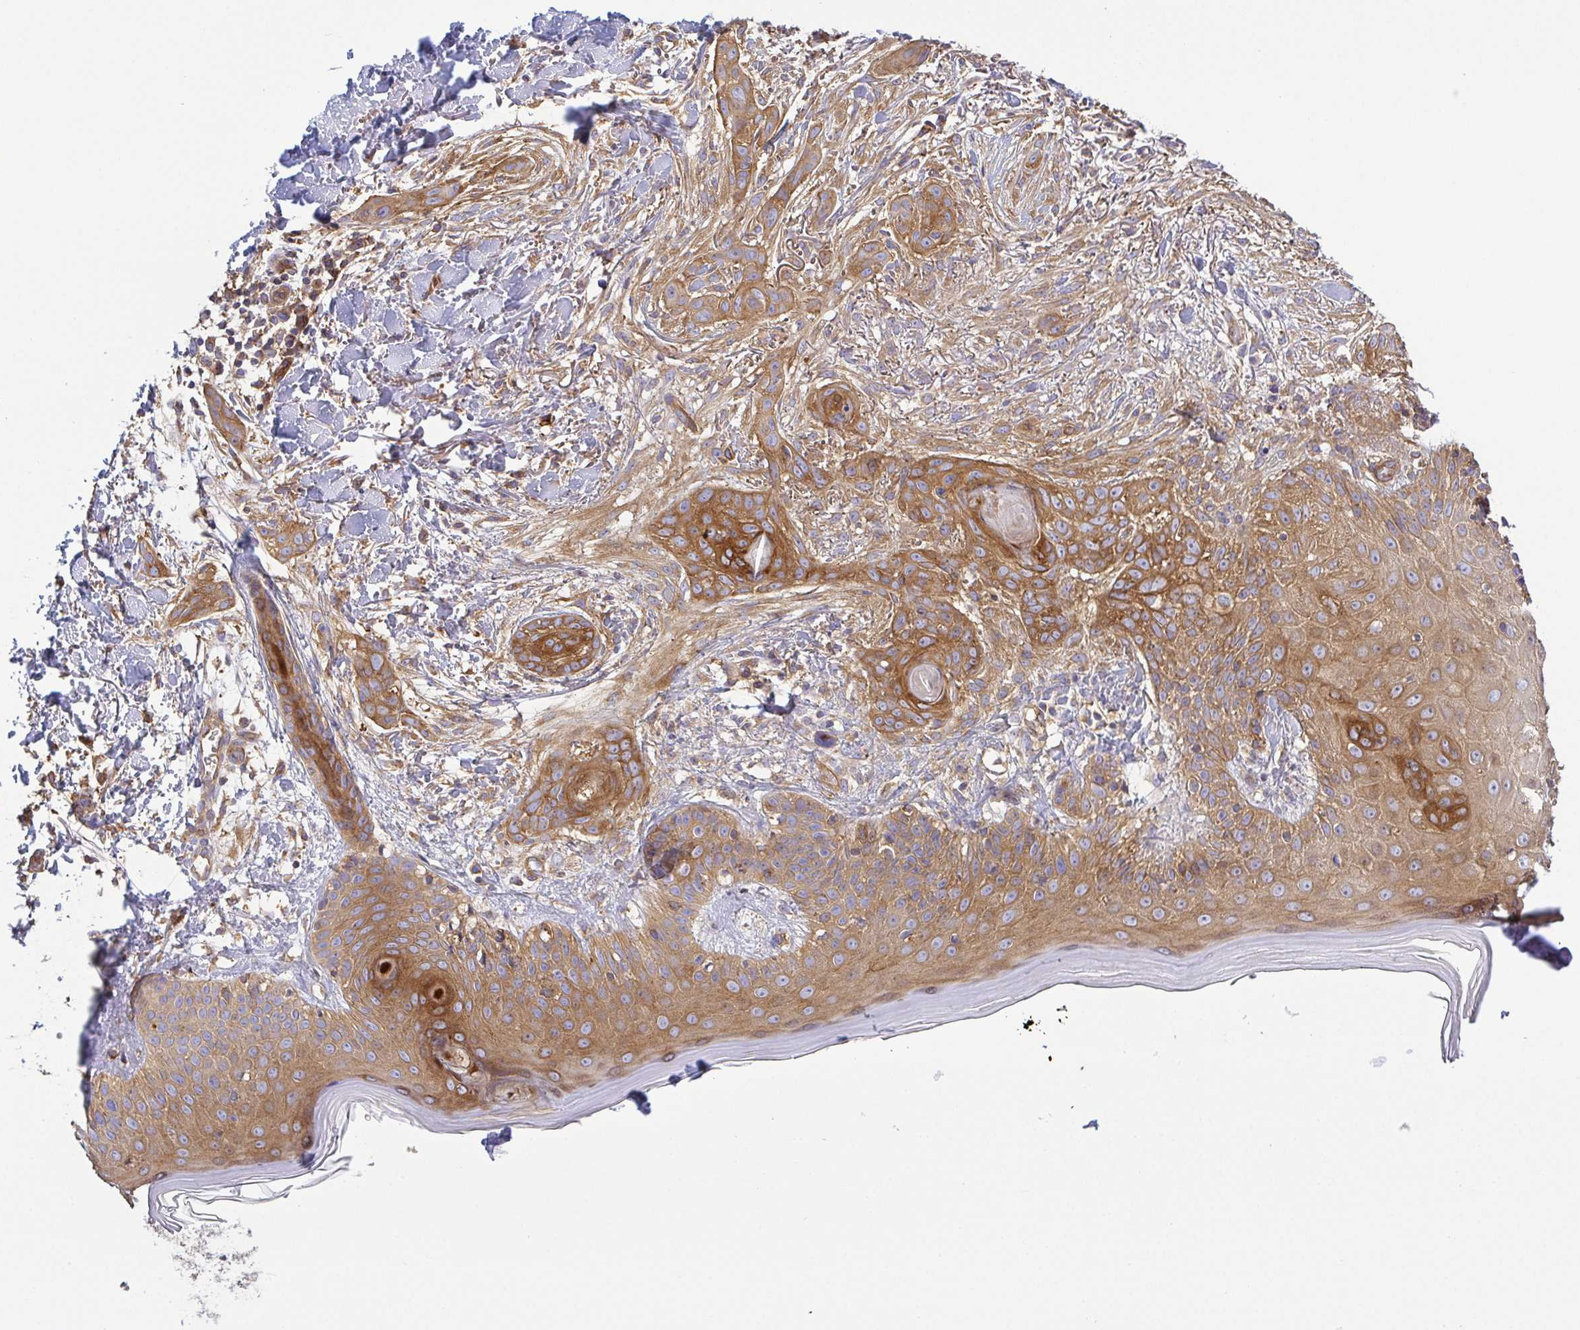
{"staining": {"intensity": "moderate", "quantity": ">75%", "location": "cytoplasmic/membranous"}, "tissue": "skin cancer", "cell_type": "Tumor cells", "image_type": "cancer", "snomed": [{"axis": "morphology", "description": "Basal cell carcinoma"}, {"axis": "morphology", "description": "BCC, high aggressive"}, {"axis": "topography", "description": "Skin"}], "caption": "Immunohistochemistry (DAB (3,3'-diaminobenzidine)) staining of human skin cancer reveals moderate cytoplasmic/membranous protein positivity in approximately >75% of tumor cells.", "gene": "KIF5B", "patient": {"sex": "male", "age": 64}}